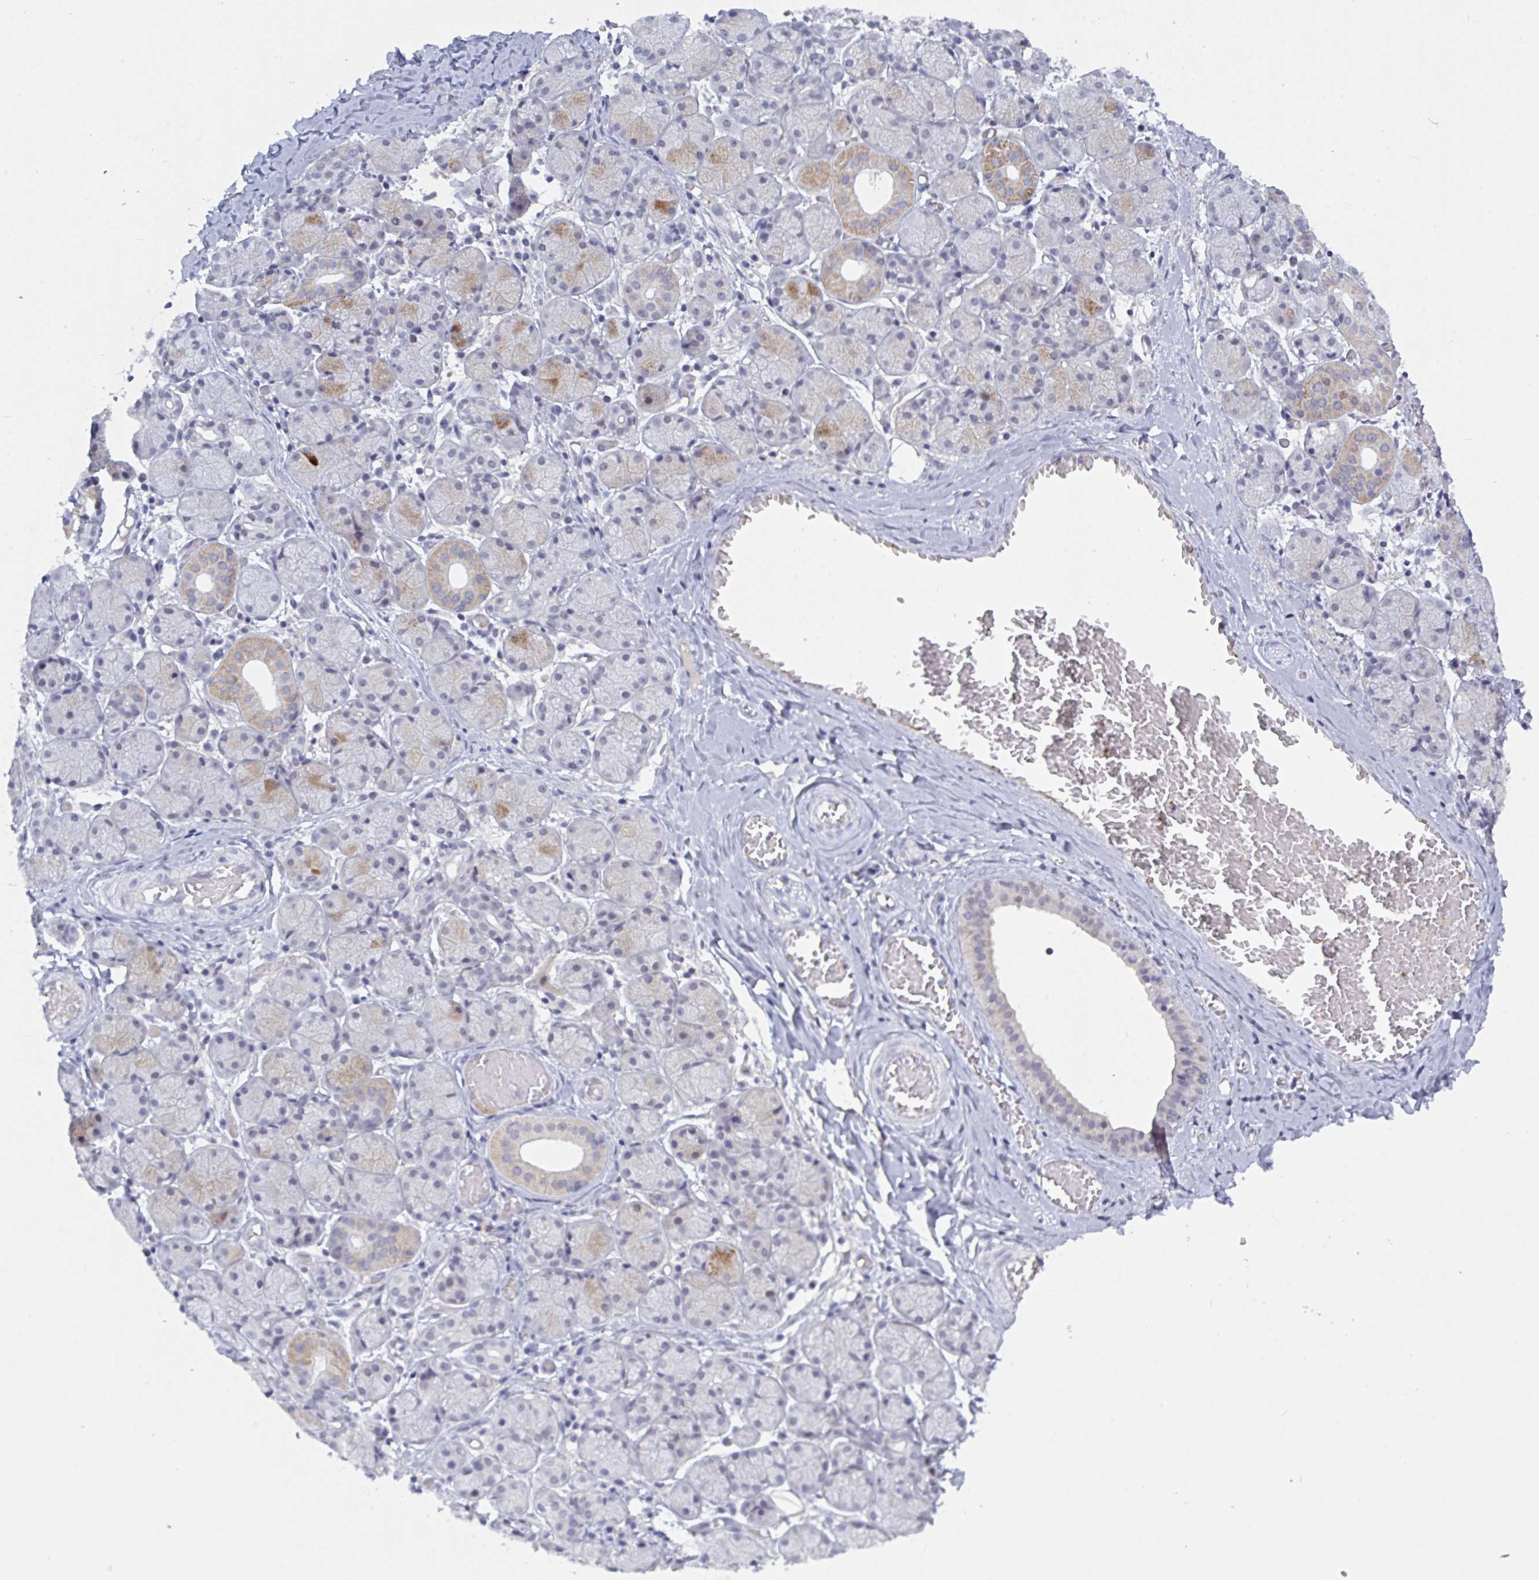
{"staining": {"intensity": "moderate", "quantity": "<25%", "location": "cytoplasmic/membranous"}, "tissue": "salivary gland", "cell_type": "Glandular cells", "image_type": "normal", "snomed": [{"axis": "morphology", "description": "Normal tissue, NOS"}, {"axis": "topography", "description": "Salivary gland"}], "caption": "Immunohistochemistry histopathology image of benign salivary gland: human salivary gland stained using immunohistochemistry (IHC) exhibits low levels of moderate protein expression localized specifically in the cytoplasmic/membranous of glandular cells, appearing as a cytoplasmic/membranous brown color.", "gene": "KDM4D", "patient": {"sex": "female", "age": 24}}